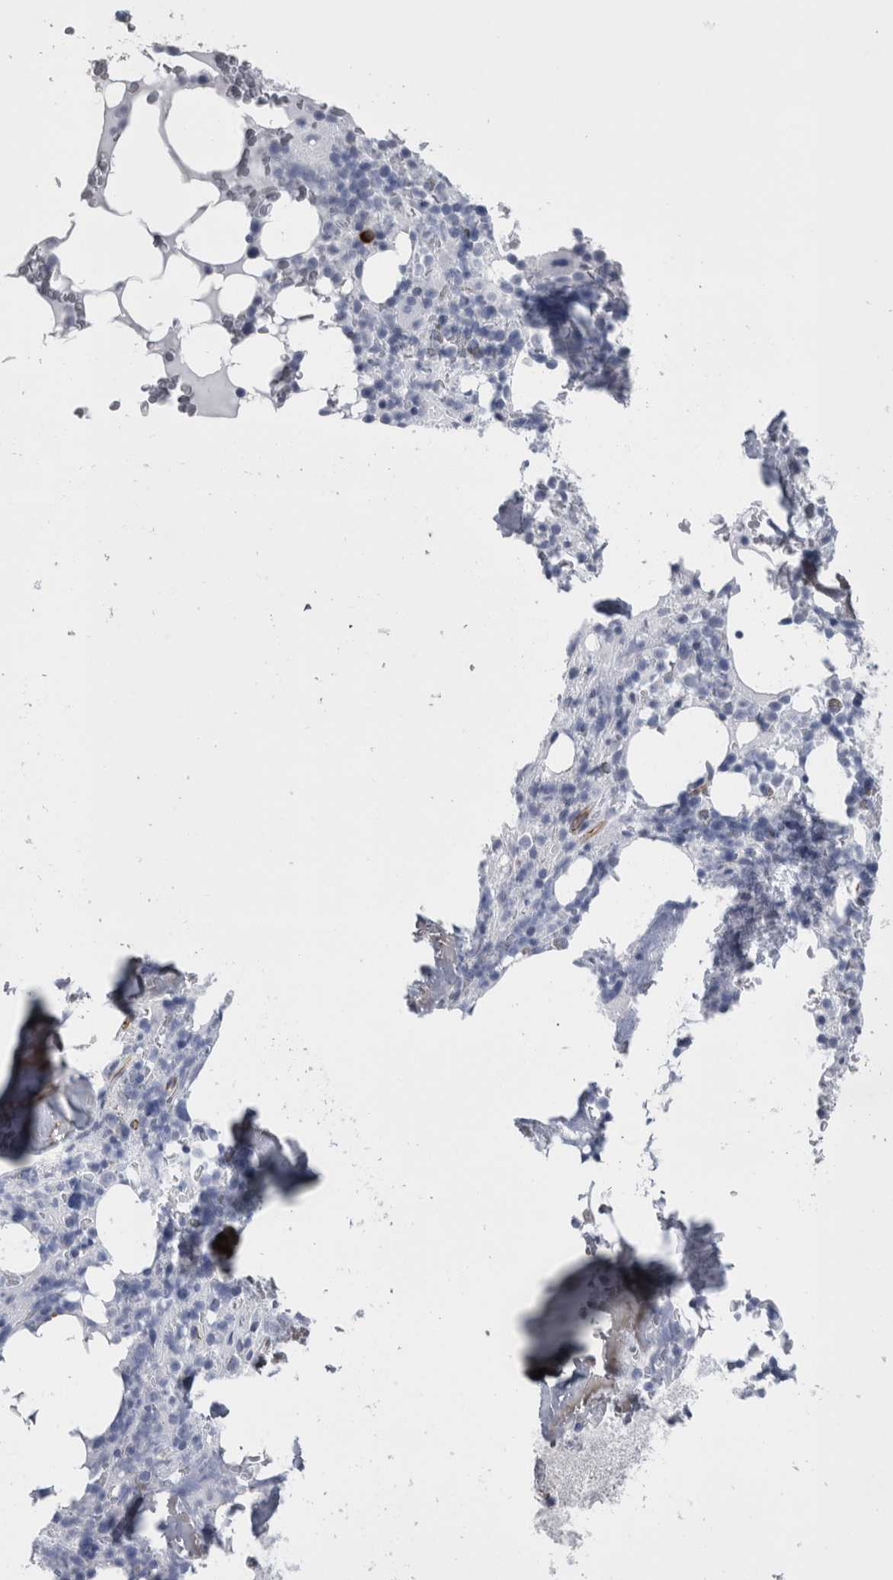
{"staining": {"intensity": "negative", "quantity": "none", "location": "none"}, "tissue": "bone marrow", "cell_type": "Hematopoietic cells", "image_type": "normal", "snomed": [{"axis": "morphology", "description": "Normal tissue, NOS"}, {"axis": "topography", "description": "Bone marrow"}], "caption": "An IHC image of unremarkable bone marrow is shown. There is no staining in hematopoietic cells of bone marrow. (IHC, brightfield microscopy, high magnification).", "gene": "VWDE", "patient": {"sex": "male", "age": 58}}